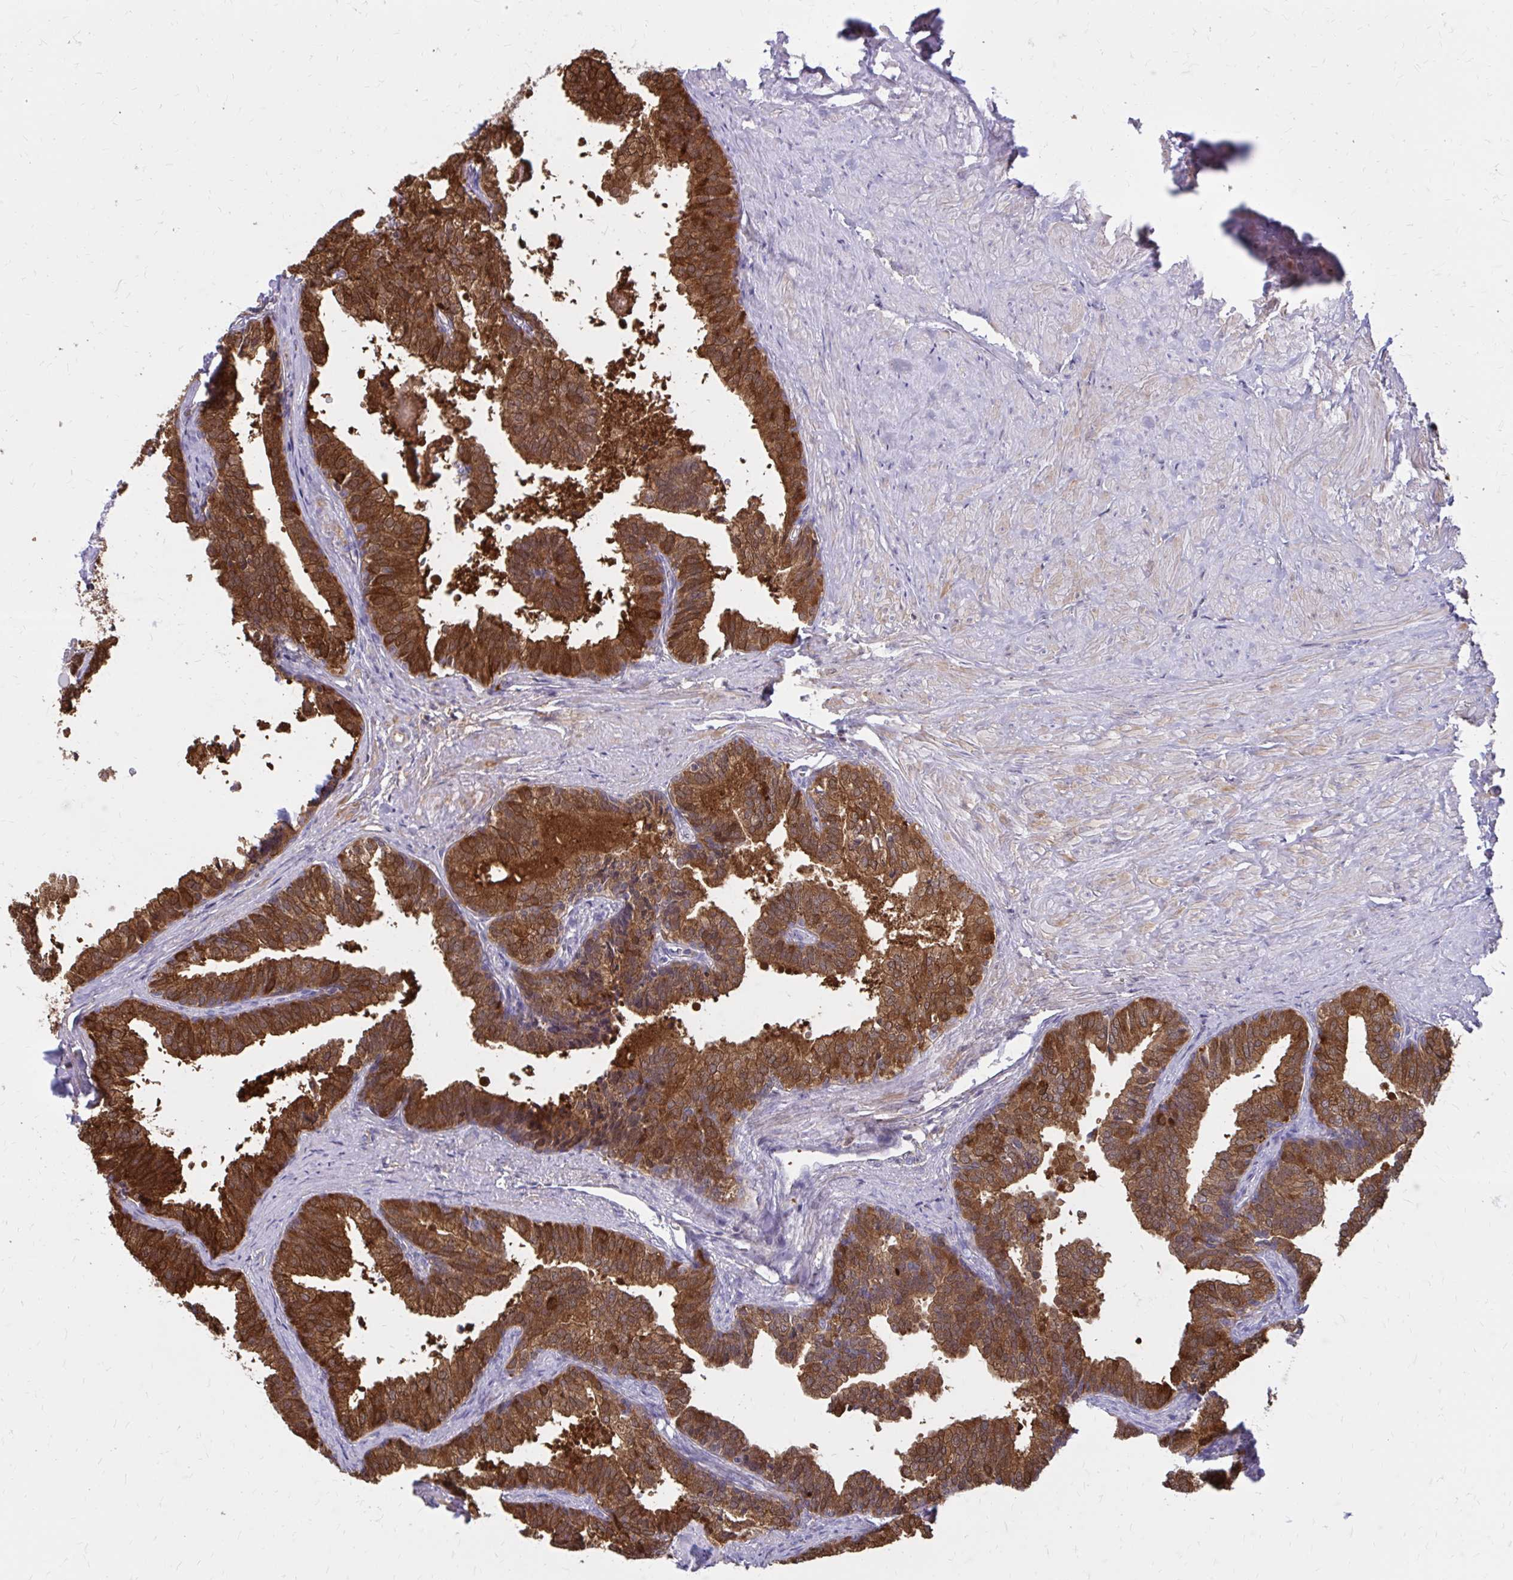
{"staining": {"intensity": "strong", "quantity": ">75%", "location": "cytoplasmic/membranous"}, "tissue": "prostate", "cell_type": "Glandular cells", "image_type": "normal", "snomed": [{"axis": "morphology", "description": "Normal tissue, NOS"}, {"axis": "topography", "description": "Prostate"}, {"axis": "topography", "description": "Peripheral nerve tissue"}], "caption": "Immunohistochemistry image of benign prostate: prostate stained using IHC displays high levels of strong protein expression localized specifically in the cytoplasmic/membranous of glandular cells, appearing as a cytoplasmic/membranous brown color.", "gene": "DBI", "patient": {"sex": "male", "age": 55}}